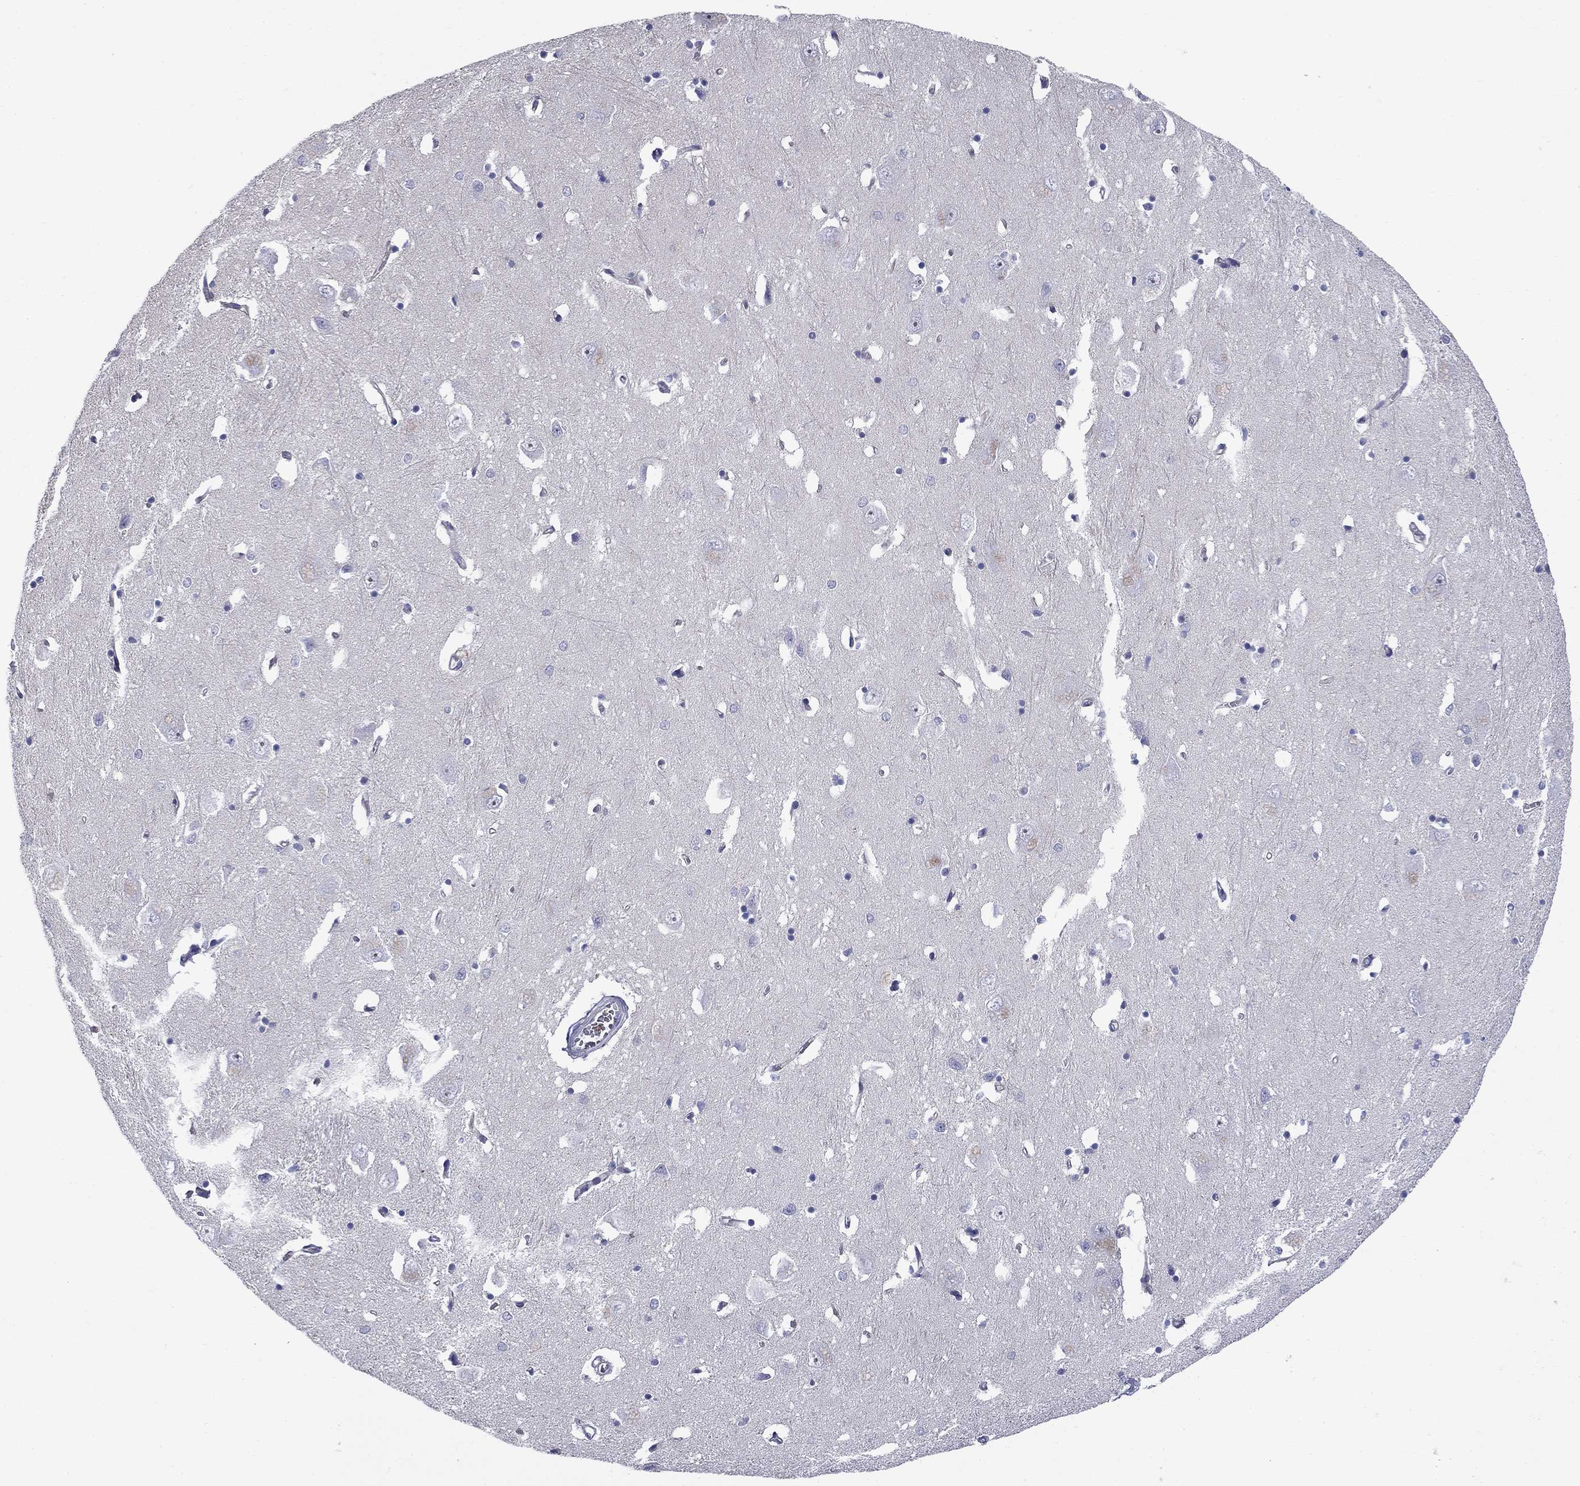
{"staining": {"intensity": "negative", "quantity": "none", "location": "none"}, "tissue": "caudate", "cell_type": "Glial cells", "image_type": "normal", "snomed": [{"axis": "morphology", "description": "Normal tissue, NOS"}, {"axis": "topography", "description": "Lateral ventricle wall"}], "caption": "The immunohistochemistry image has no significant expression in glial cells of caudate.", "gene": "SIT1", "patient": {"sex": "male", "age": 54}}